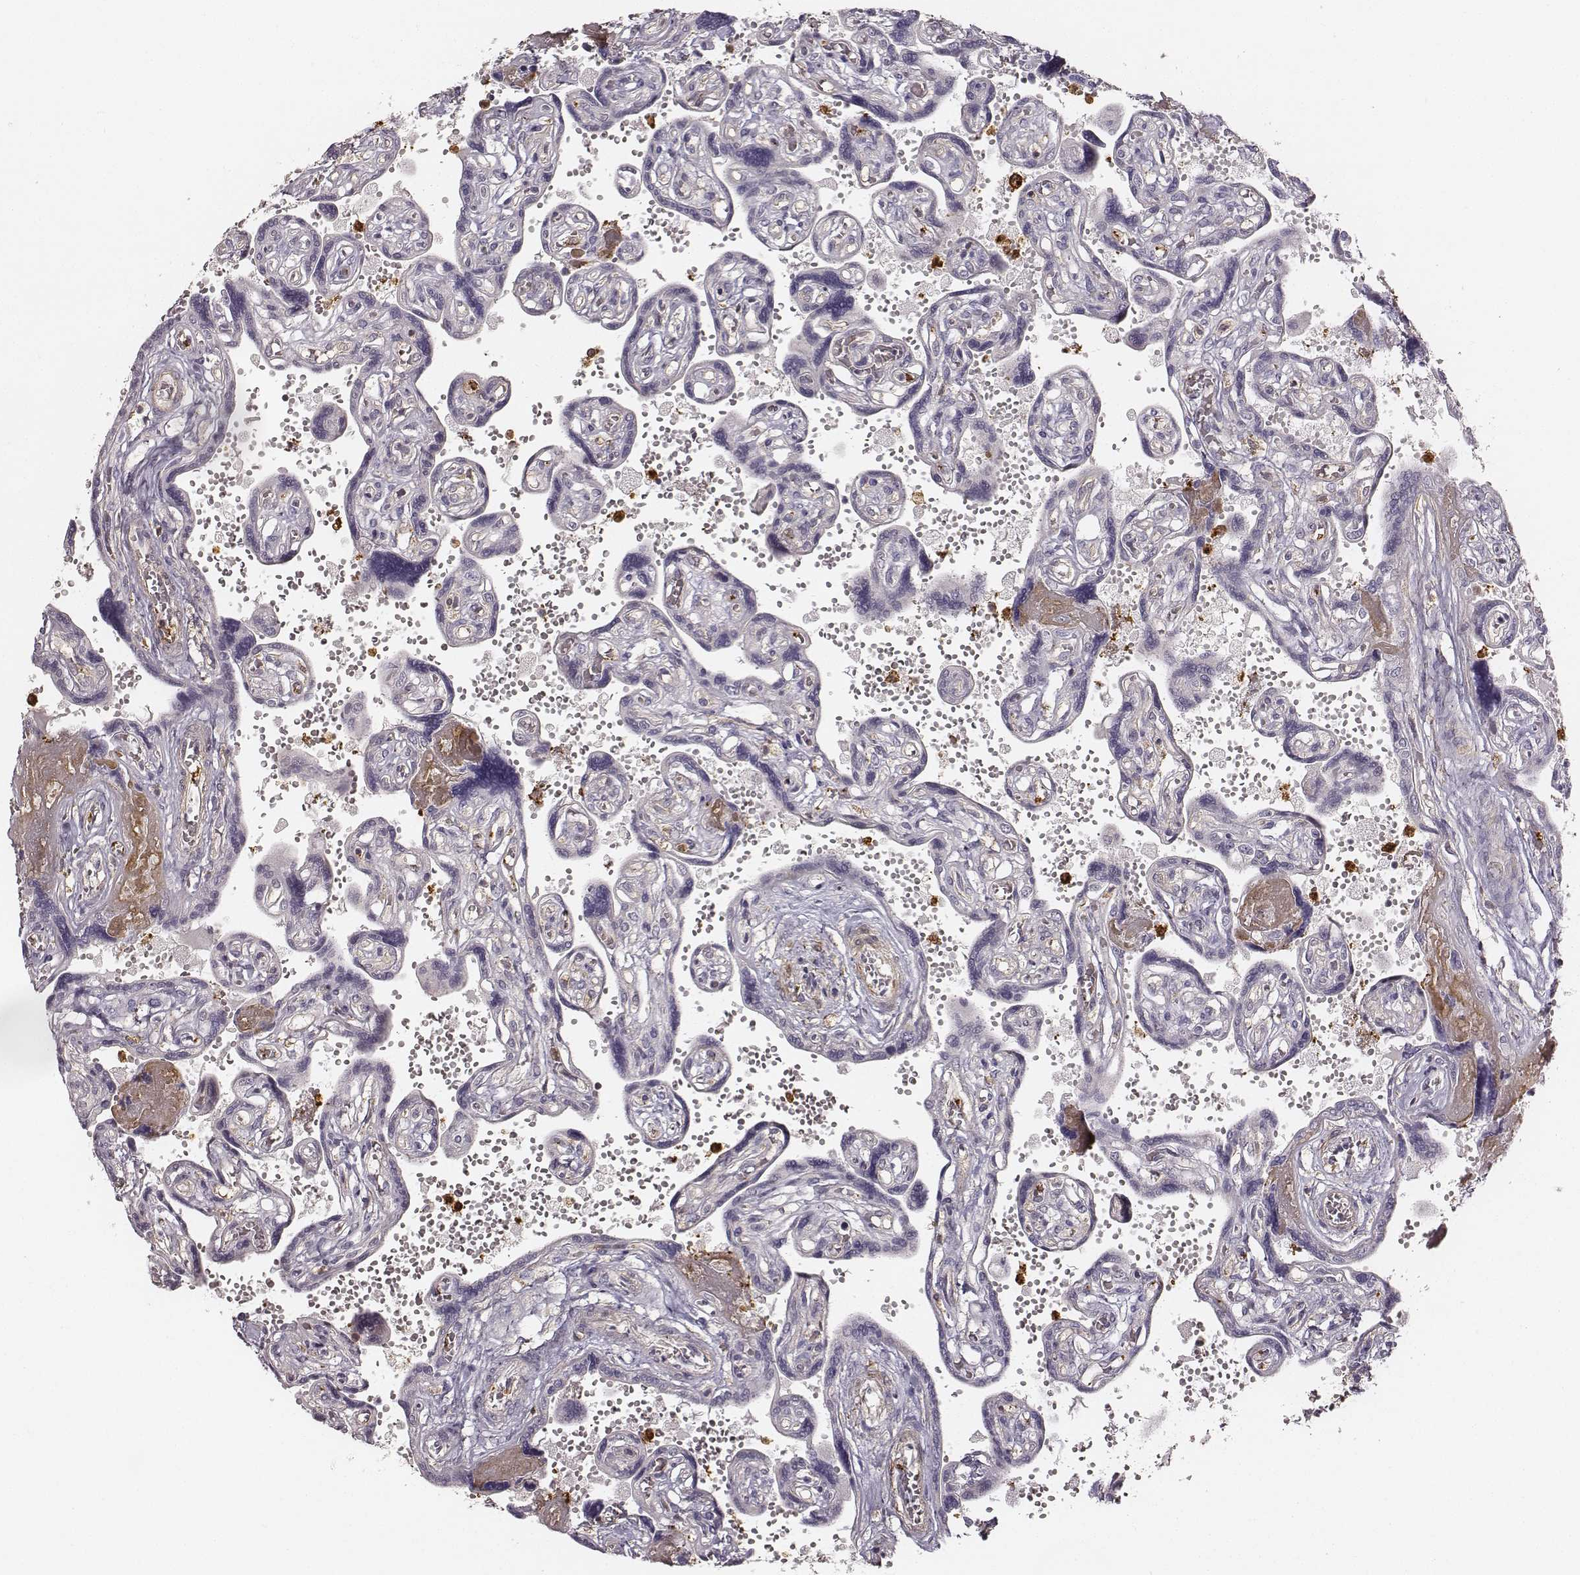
{"staining": {"intensity": "weak", "quantity": ">75%", "location": "cytoplasmic/membranous"}, "tissue": "placenta", "cell_type": "Decidual cells", "image_type": "normal", "snomed": [{"axis": "morphology", "description": "Normal tissue, NOS"}, {"axis": "topography", "description": "Placenta"}], "caption": "Protein analysis of normal placenta demonstrates weak cytoplasmic/membranous staining in about >75% of decidual cells.", "gene": "ZYX", "patient": {"sex": "female", "age": 32}}